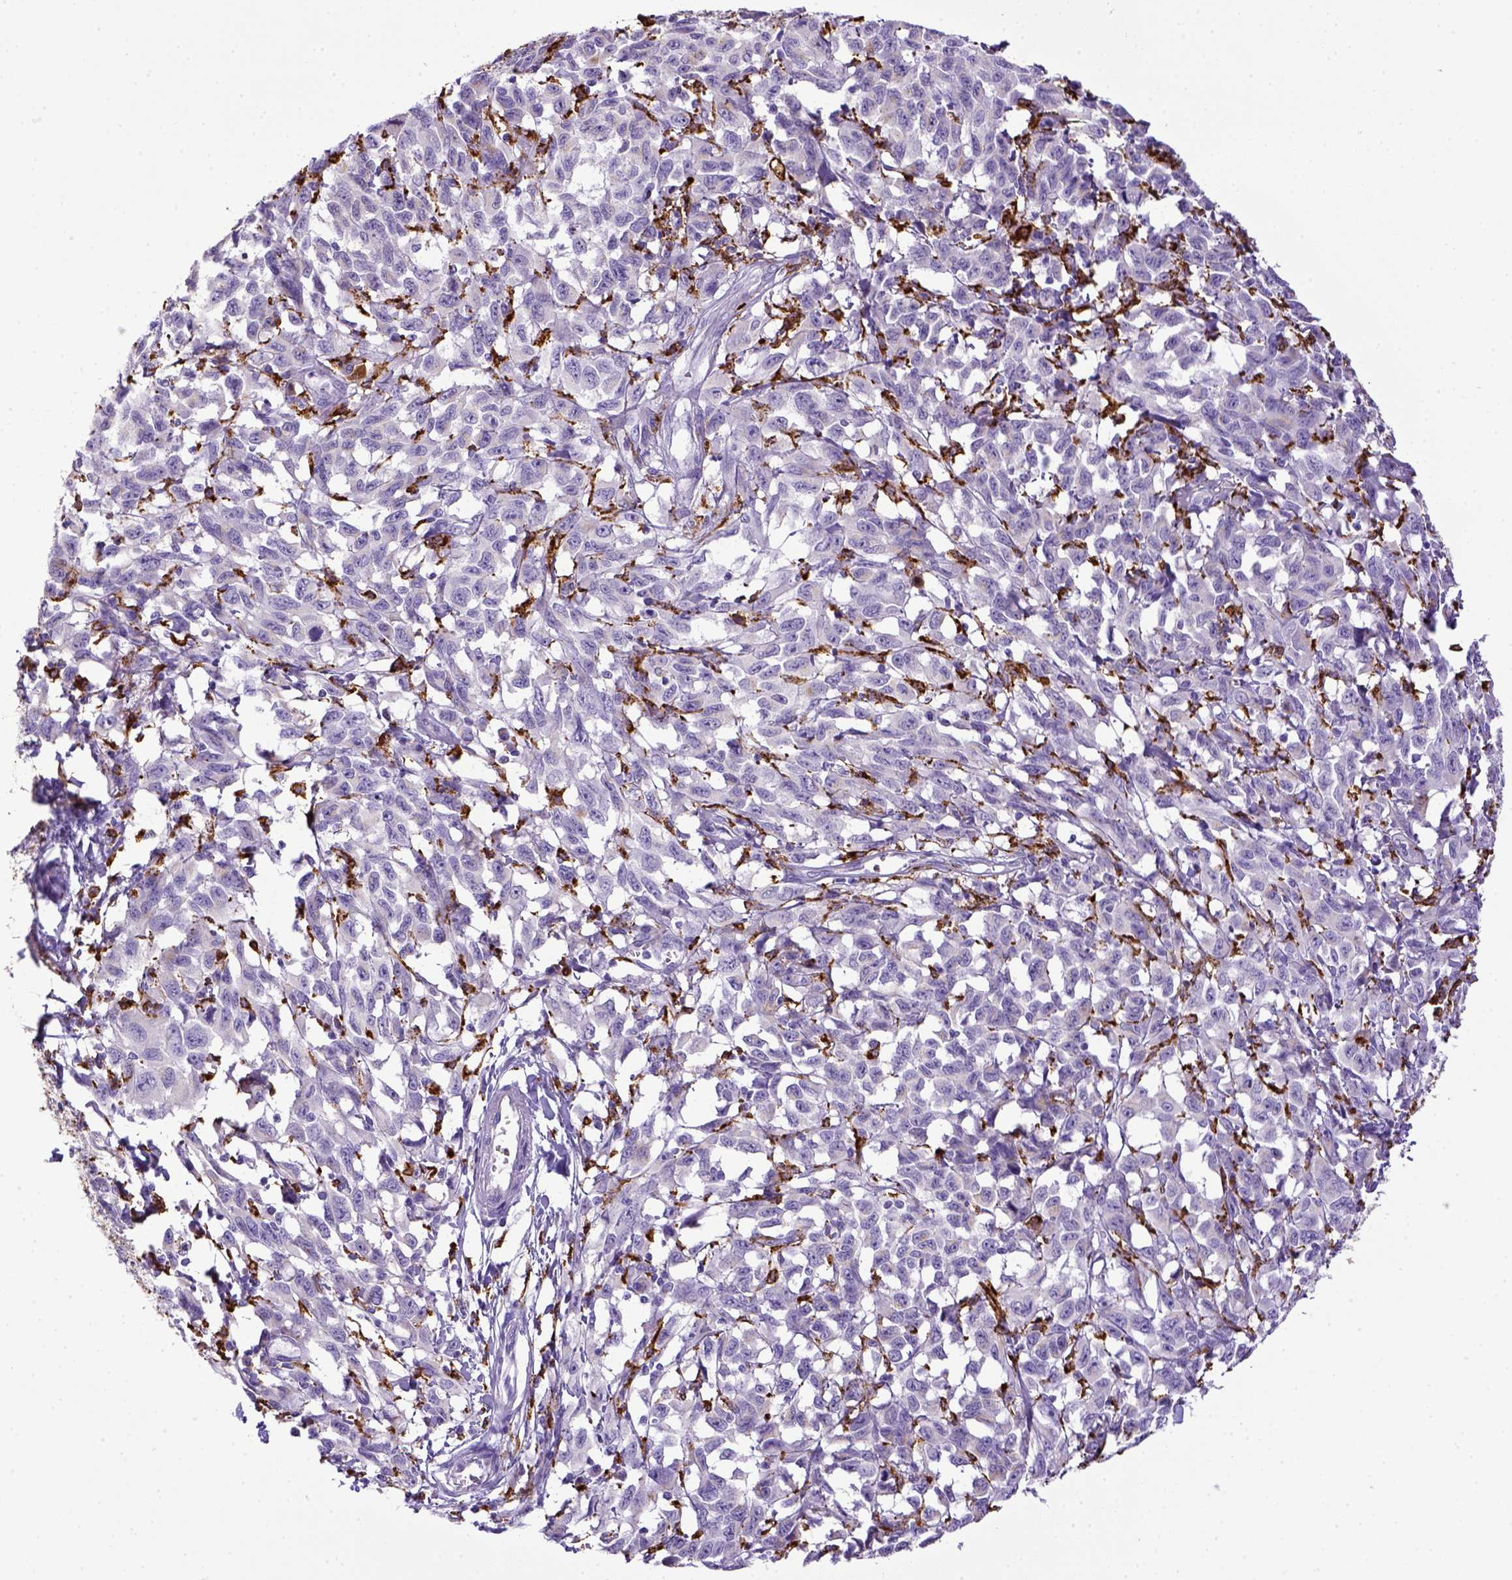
{"staining": {"intensity": "negative", "quantity": "none", "location": "none"}, "tissue": "melanoma", "cell_type": "Tumor cells", "image_type": "cancer", "snomed": [{"axis": "morphology", "description": "Malignant melanoma, NOS"}, {"axis": "topography", "description": "Vulva, labia, clitoris and Bartholin´s gland, NO"}], "caption": "This is a micrograph of immunohistochemistry (IHC) staining of malignant melanoma, which shows no expression in tumor cells. The staining was performed using DAB to visualize the protein expression in brown, while the nuclei were stained in blue with hematoxylin (Magnification: 20x).", "gene": "CD68", "patient": {"sex": "female", "age": 75}}